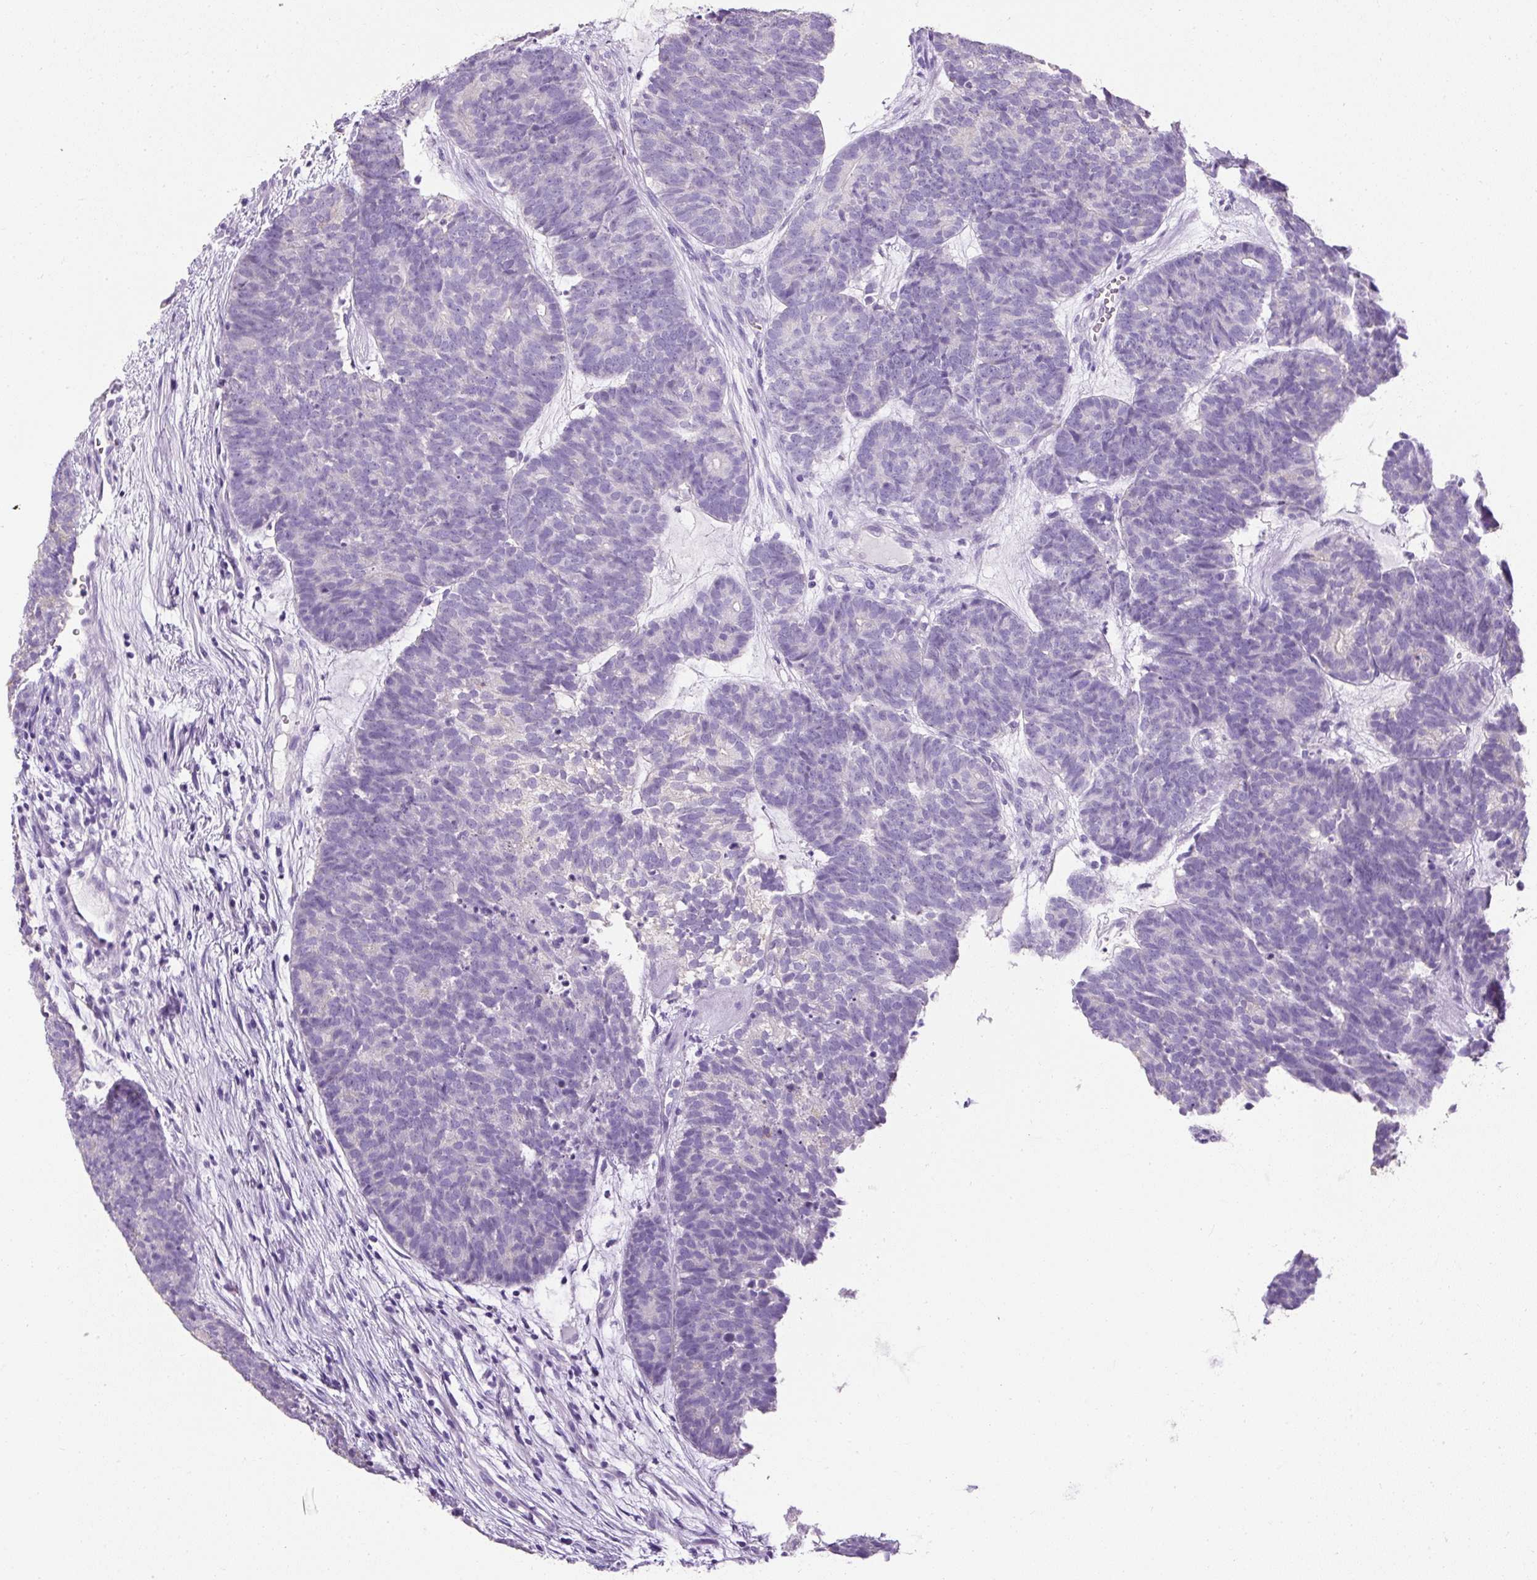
{"staining": {"intensity": "negative", "quantity": "none", "location": "none"}, "tissue": "head and neck cancer", "cell_type": "Tumor cells", "image_type": "cancer", "snomed": [{"axis": "morphology", "description": "Adenocarcinoma, NOS"}, {"axis": "topography", "description": "Head-Neck"}], "caption": "This is an immunohistochemistry histopathology image of human adenocarcinoma (head and neck). There is no expression in tumor cells.", "gene": "C2CD4C", "patient": {"sex": "female", "age": 81}}